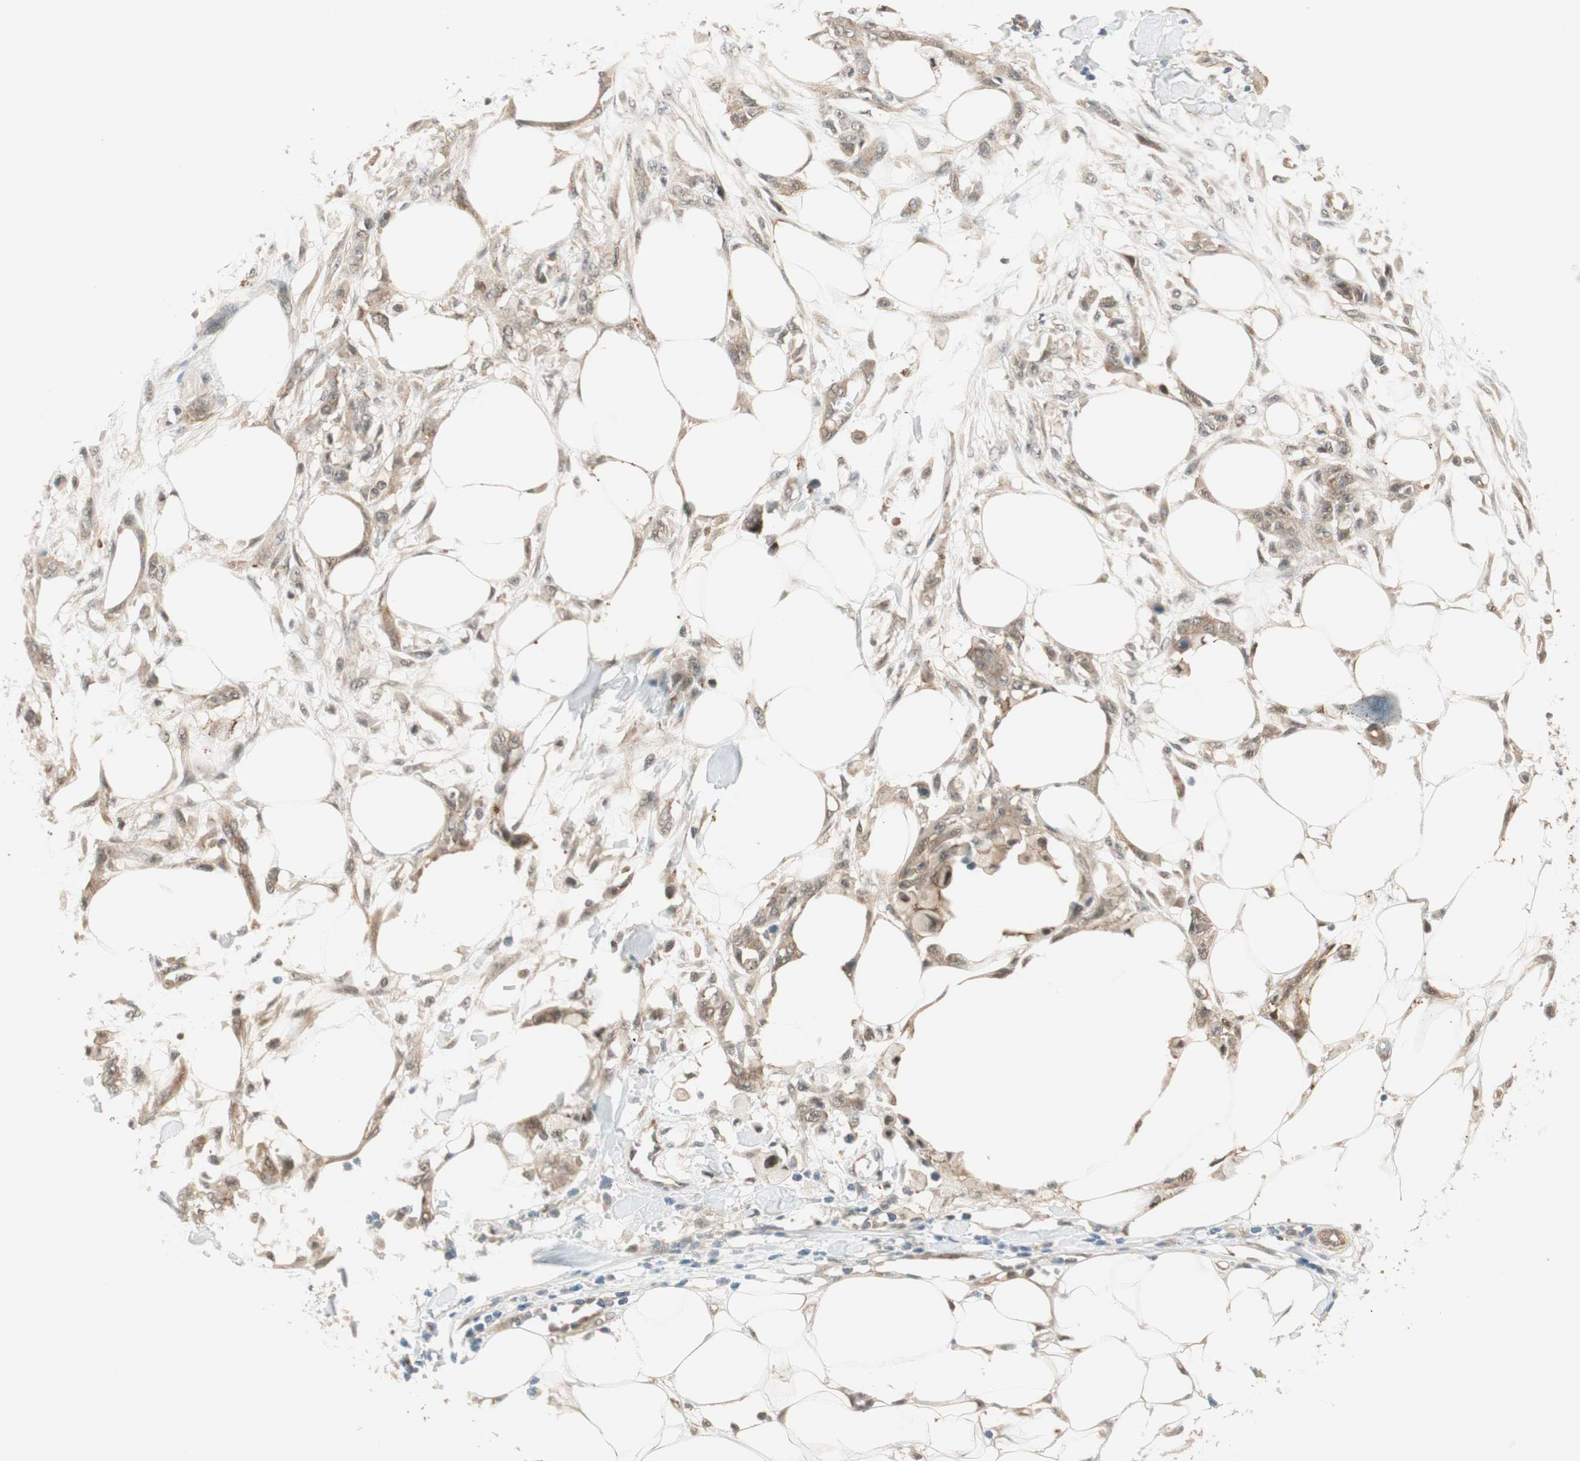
{"staining": {"intensity": "moderate", "quantity": ">75%", "location": "cytoplasmic/membranous"}, "tissue": "skin cancer", "cell_type": "Tumor cells", "image_type": "cancer", "snomed": [{"axis": "morphology", "description": "Squamous cell carcinoma, NOS"}, {"axis": "topography", "description": "Skin"}], "caption": "DAB (3,3'-diaminobenzidine) immunohistochemical staining of human squamous cell carcinoma (skin) displays moderate cytoplasmic/membranous protein staining in about >75% of tumor cells.", "gene": "PSMD8", "patient": {"sex": "female", "age": 59}}